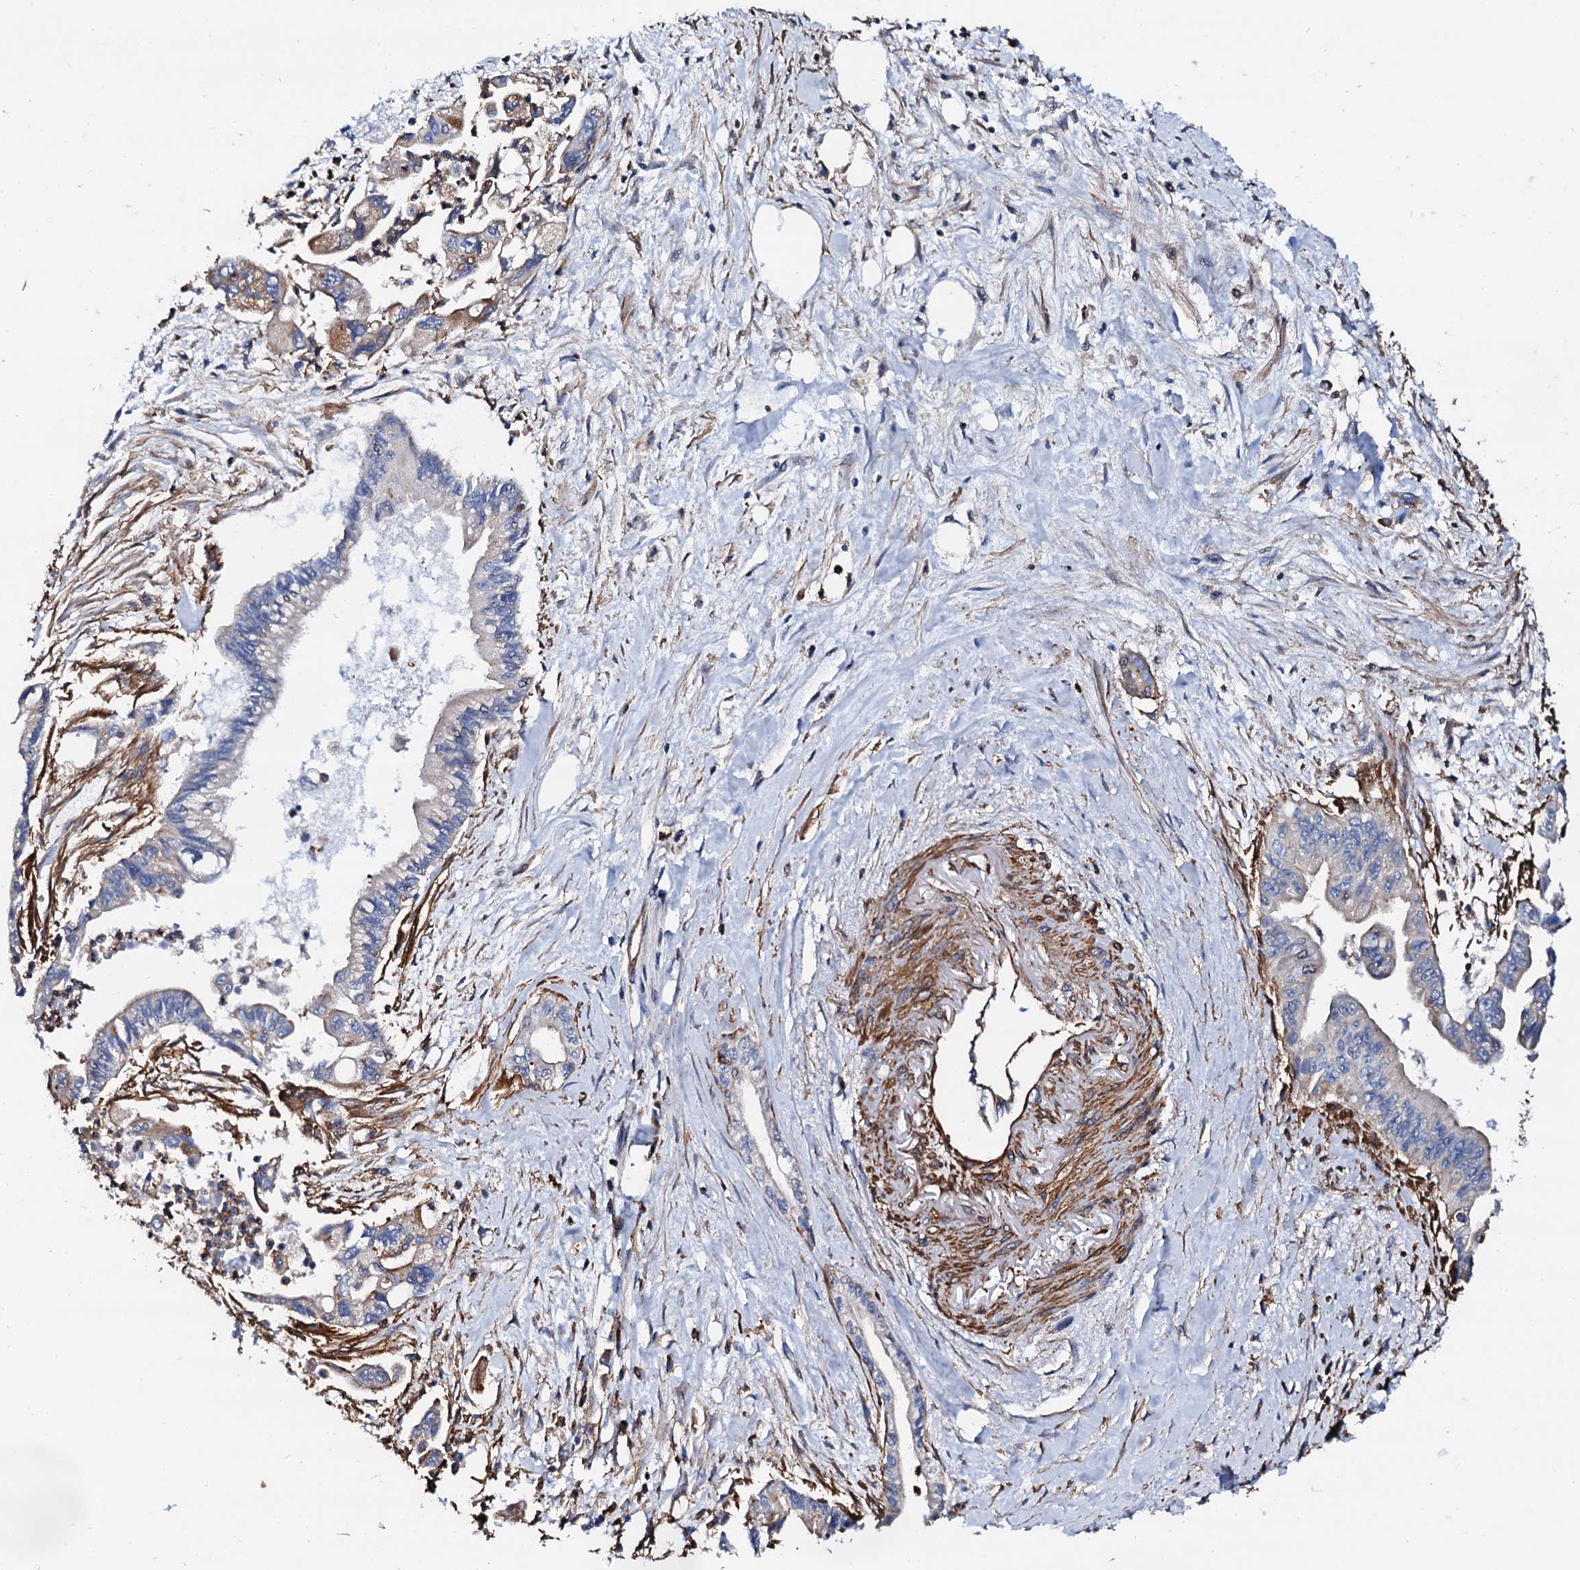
{"staining": {"intensity": "moderate", "quantity": "<25%", "location": "cytoplasmic/membranous"}, "tissue": "pancreatic cancer", "cell_type": "Tumor cells", "image_type": "cancer", "snomed": [{"axis": "morphology", "description": "Adenocarcinoma, NOS"}, {"axis": "topography", "description": "Pancreas"}], "caption": "Human pancreatic cancer (adenocarcinoma) stained with a brown dye displays moderate cytoplasmic/membranous positive positivity in approximately <25% of tumor cells.", "gene": "INTS10", "patient": {"sex": "male", "age": 70}}